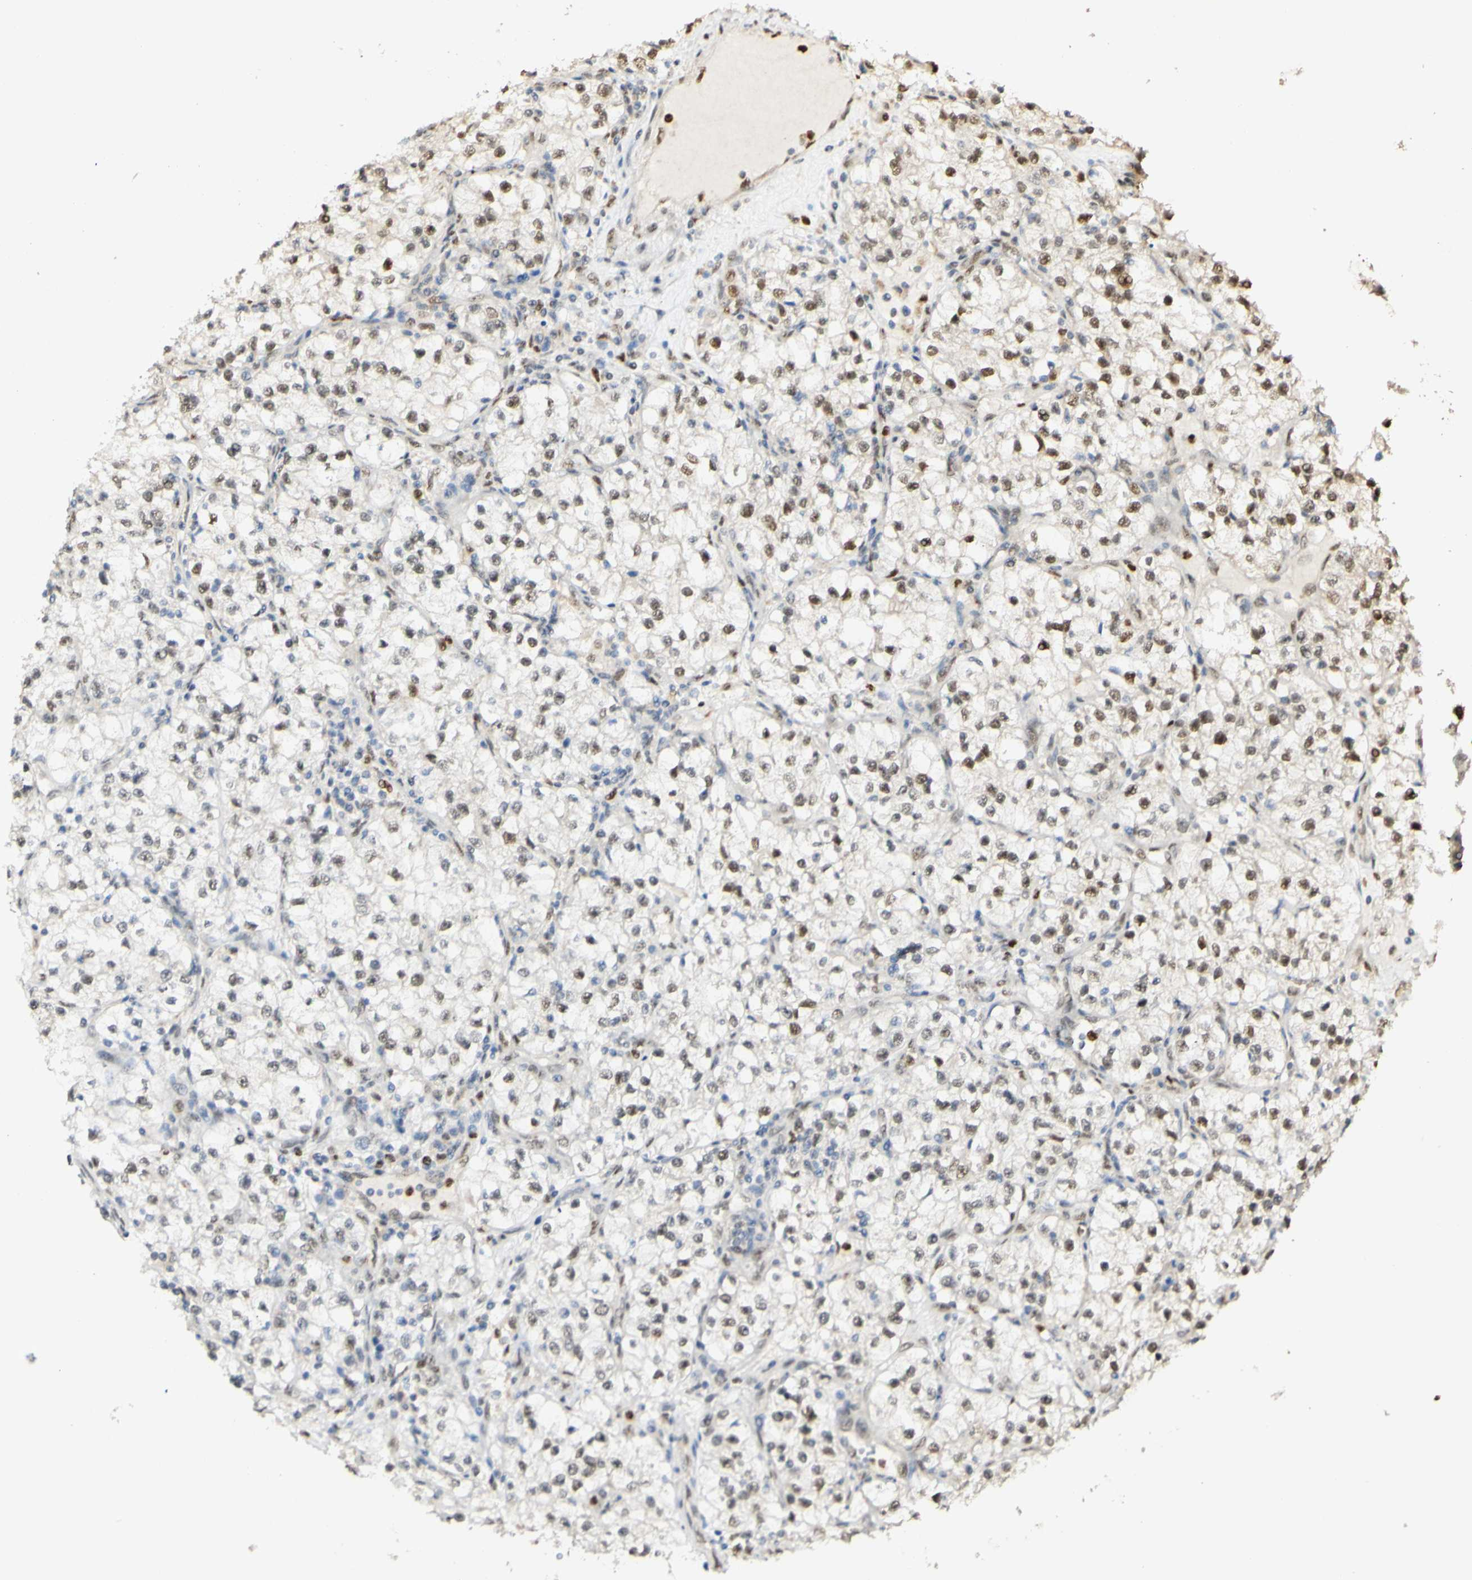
{"staining": {"intensity": "weak", "quantity": "25%-75%", "location": "nuclear"}, "tissue": "renal cancer", "cell_type": "Tumor cells", "image_type": "cancer", "snomed": [{"axis": "morphology", "description": "Adenocarcinoma, NOS"}, {"axis": "topography", "description": "Kidney"}], "caption": "Tumor cells display weak nuclear staining in approximately 25%-75% of cells in renal adenocarcinoma. (brown staining indicates protein expression, while blue staining denotes nuclei).", "gene": "MAP3K4", "patient": {"sex": "female", "age": 57}}